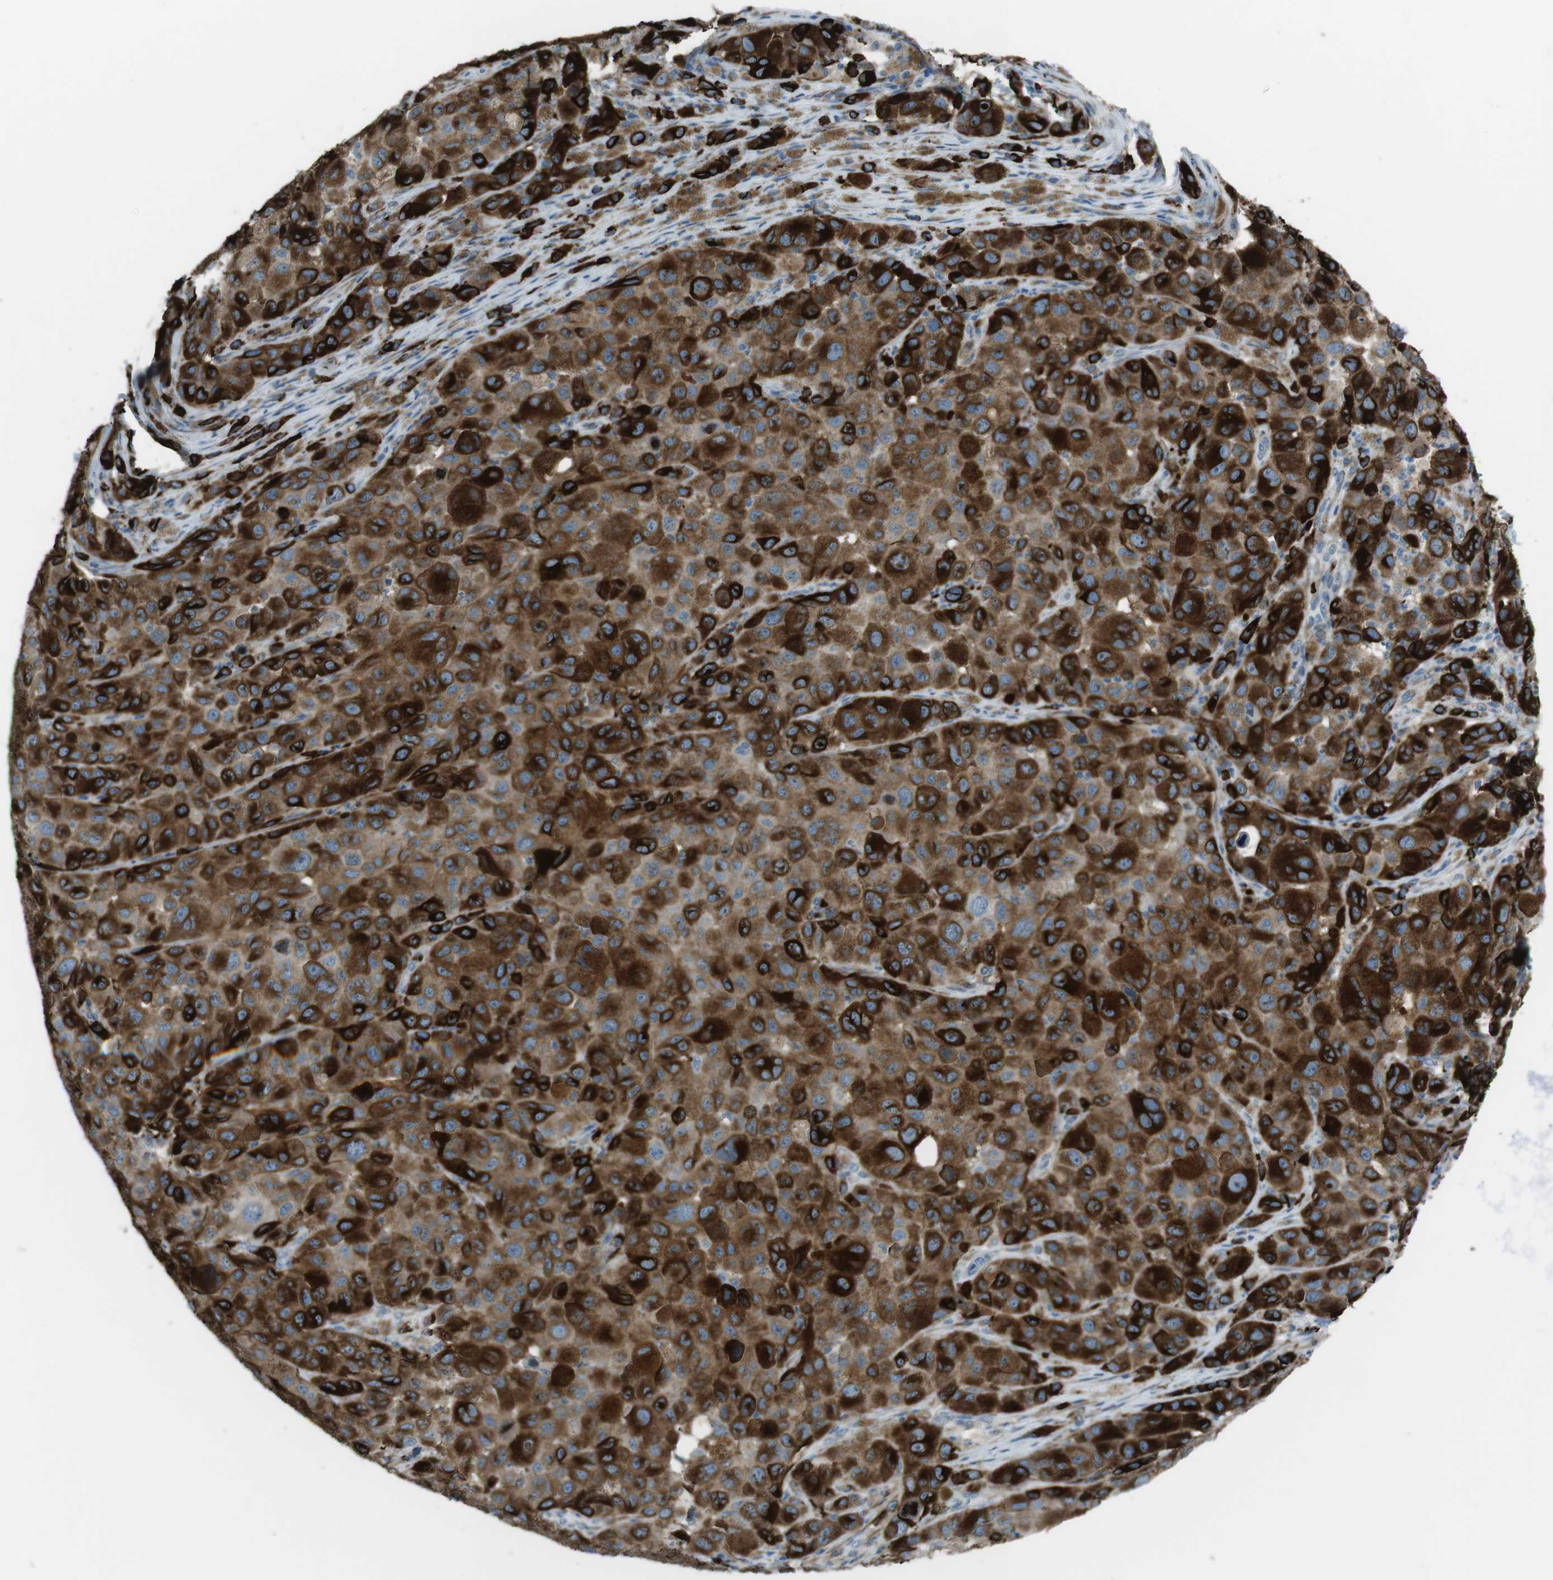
{"staining": {"intensity": "strong", "quantity": ">75%", "location": "cytoplasmic/membranous"}, "tissue": "melanoma", "cell_type": "Tumor cells", "image_type": "cancer", "snomed": [{"axis": "morphology", "description": "Malignant melanoma, NOS"}, {"axis": "topography", "description": "Skin"}], "caption": "Immunohistochemistry (IHC) photomicrograph of human malignant melanoma stained for a protein (brown), which demonstrates high levels of strong cytoplasmic/membranous staining in about >75% of tumor cells.", "gene": "TUBB2A", "patient": {"sex": "male", "age": 96}}